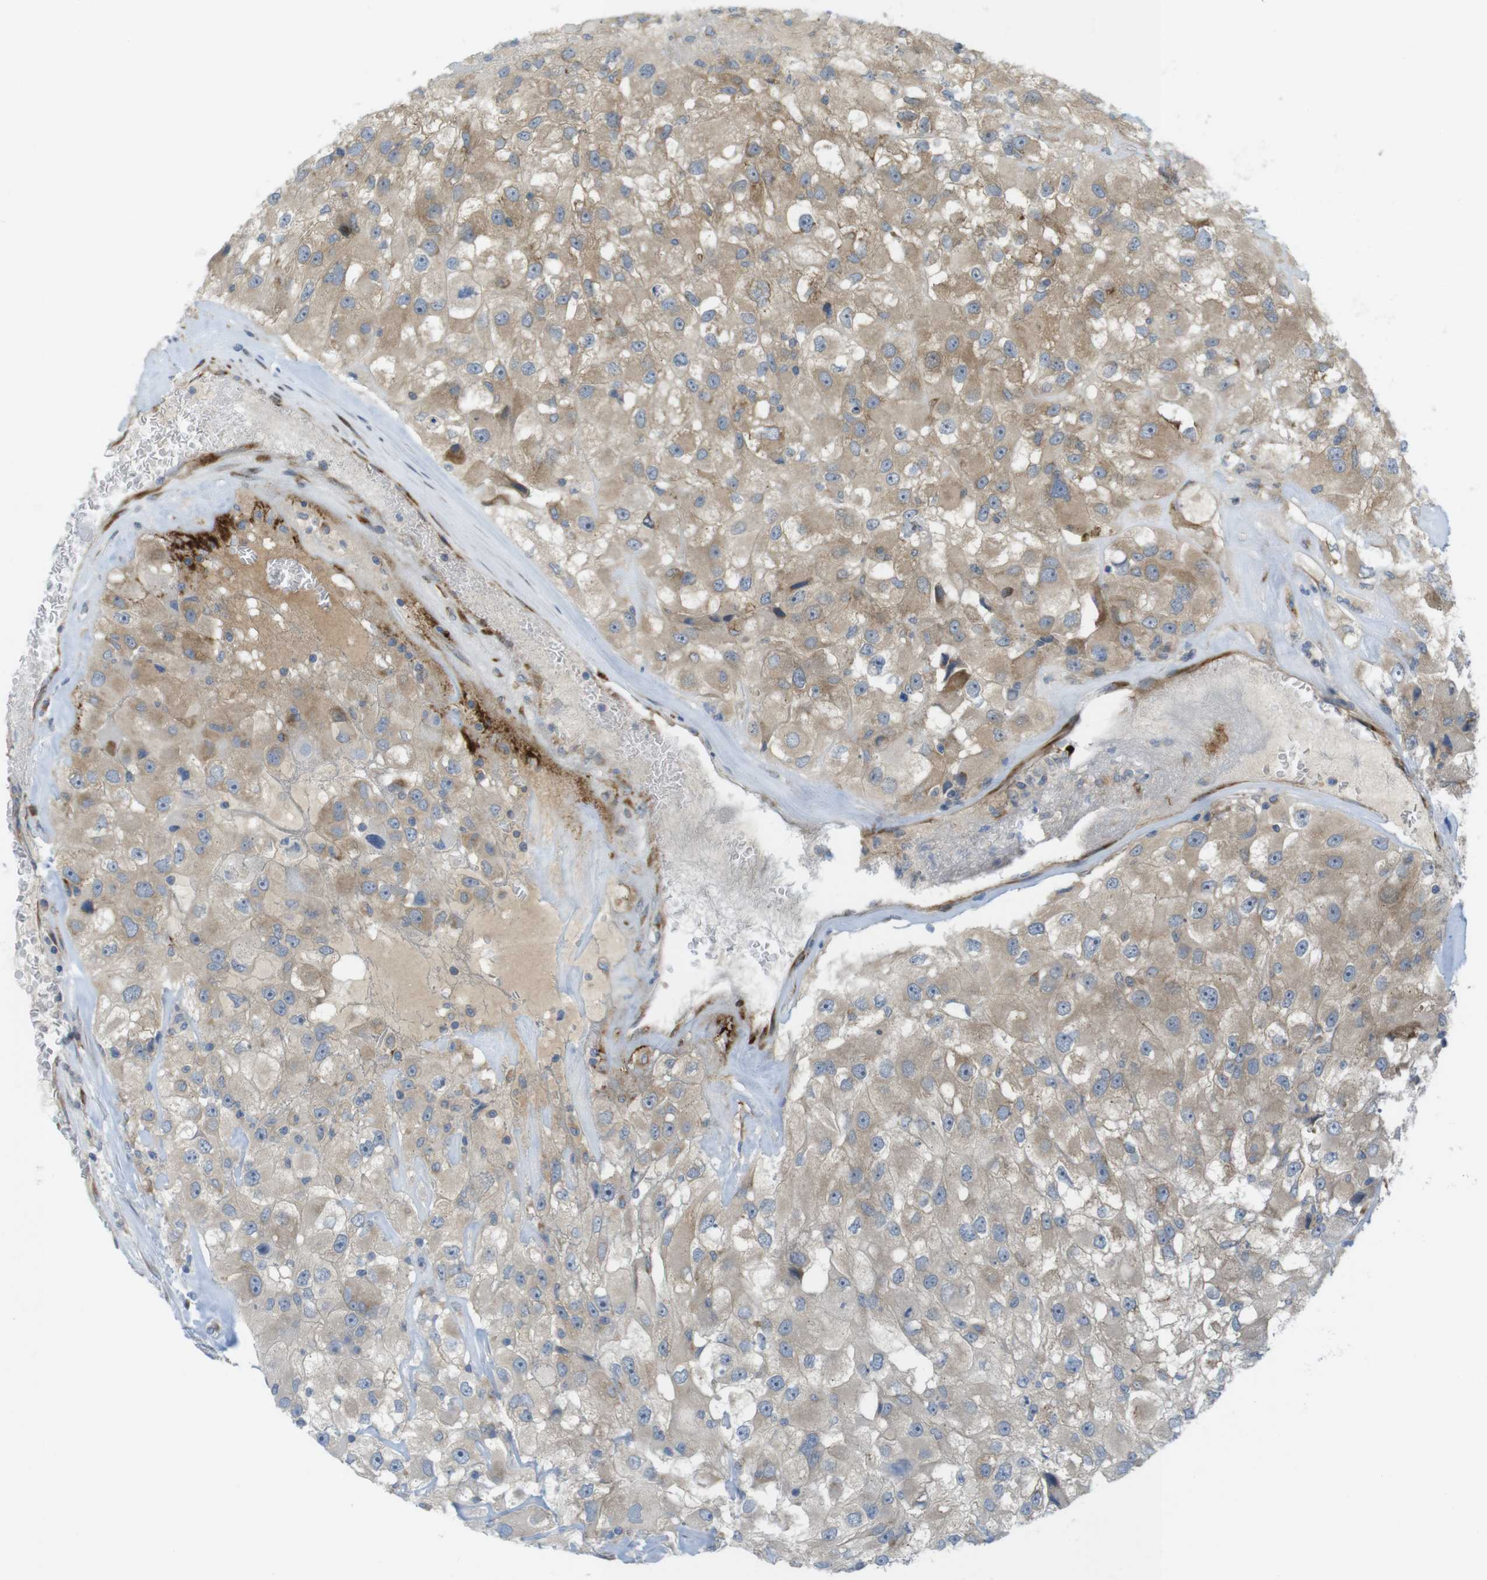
{"staining": {"intensity": "moderate", "quantity": ">75%", "location": "cytoplasmic/membranous"}, "tissue": "renal cancer", "cell_type": "Tumor cells", "image_type": "cancer", "snomed": [{"axis": "morphology", "description": "Adenocarcinoma, NOS"}, {"axis": "topography", "description": "Kidney"}], "caption": "Brown immunohistochemical staining in renal cancer reveals moderate cytoplasmic/membranous positivity in approximately >75% of tumor cells.", "gene": "GJC3", "patient": {"sex": "female", "age": 52}}